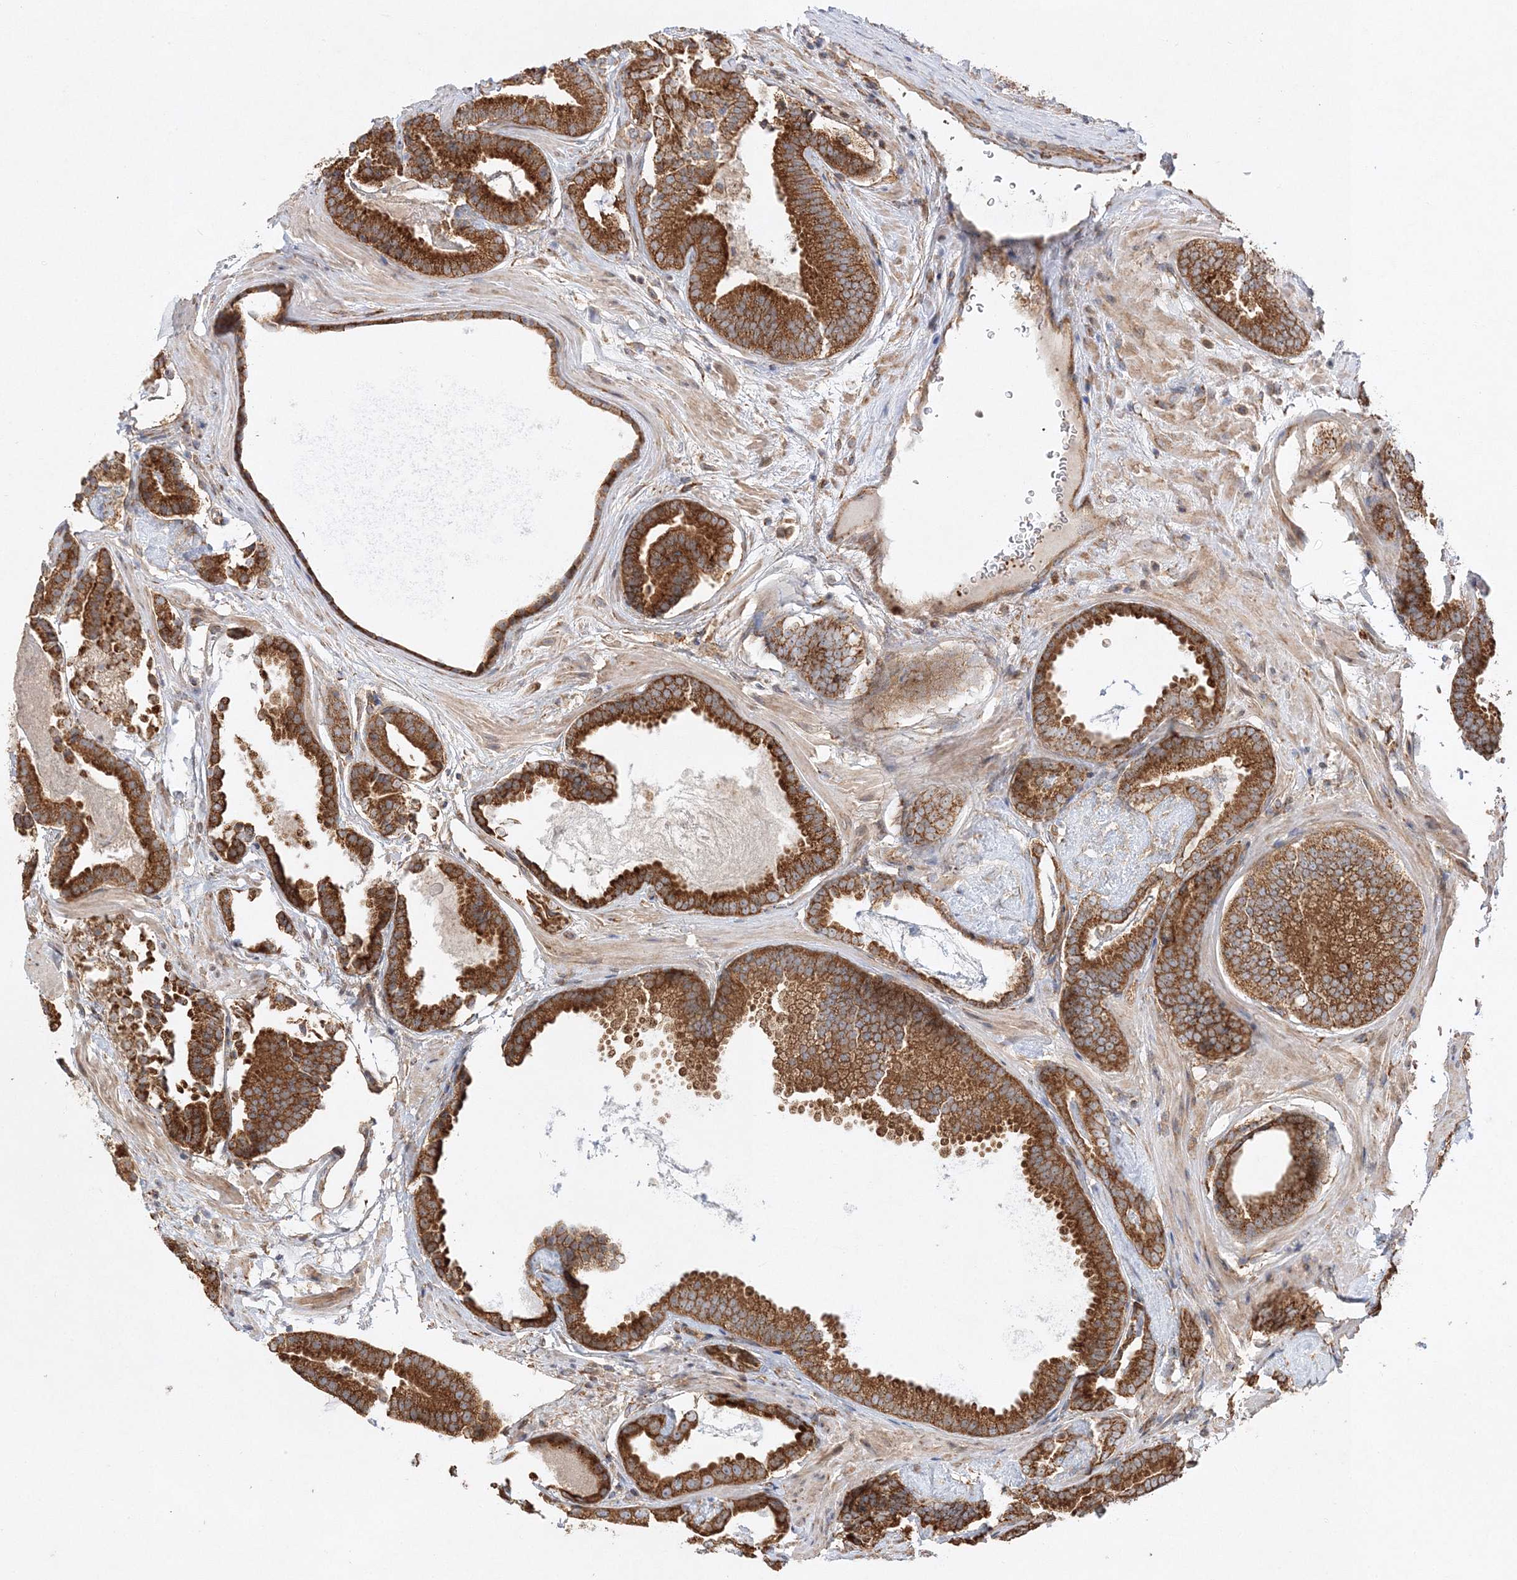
{"staining": {"intensity": "strong", "quantity": ">75%", "location": "cytoplasmic/membranous"}, "tissue": "prostate cancer", "cell_type": "Tumor cells", "image_type": "cancer", "snomed": [{"axis": "morphology", "description": "Adenocarcinoma, Low grade"}, {"axis": "topography", "description": "Prostate"}], "caption": "Immunohistochemistry (IHC) photomicrograph of neoplastic tissue: human prostate adenocarcinoma (low-grade) stained using IHC shows high levels of strong protein expression localized specifically in the cytoplasmic/membranous of tumor cells, appearing as a cytoplasmic/membranous brown color.", "gene": "ZFYVE16", "patient": {"sex": "male", "age": 71}}